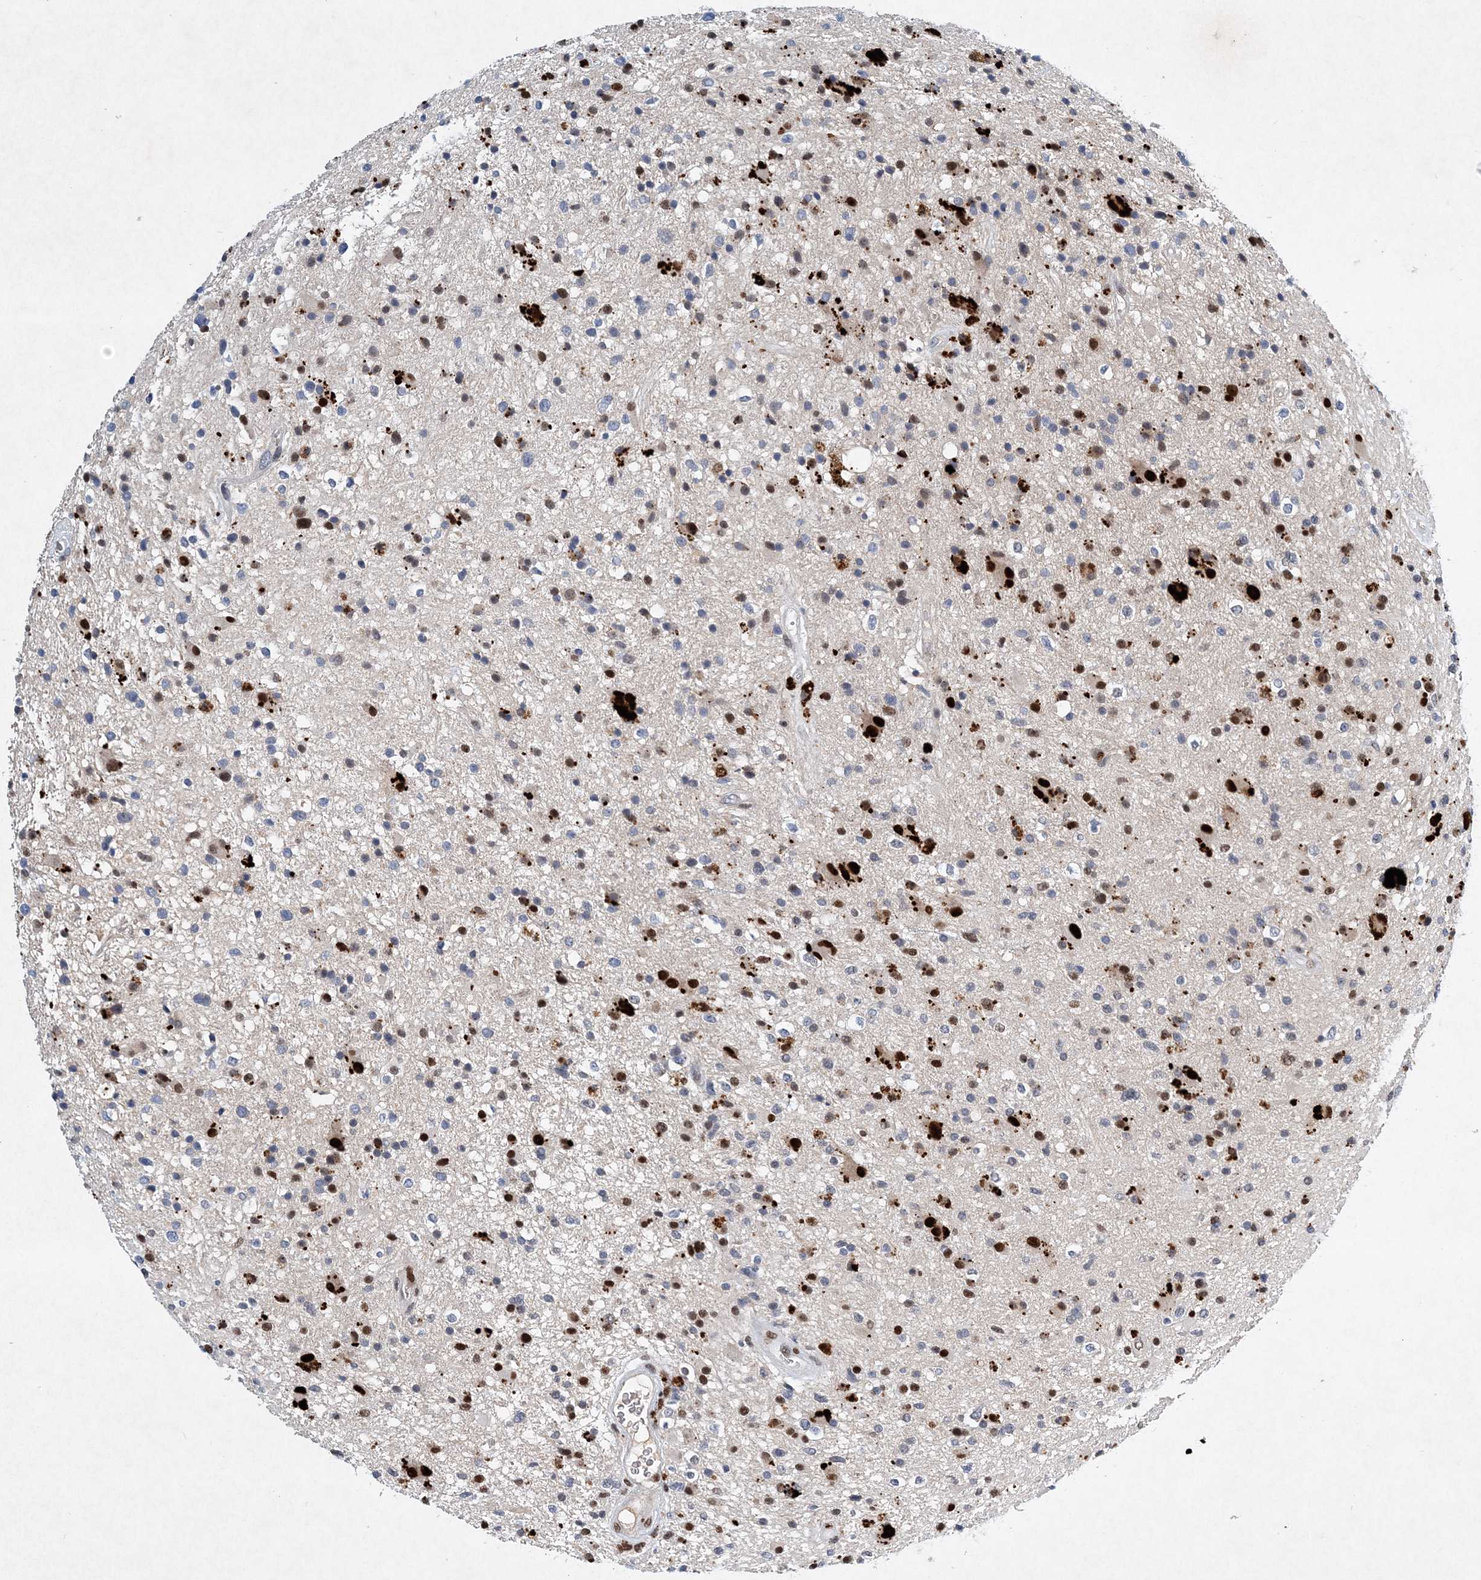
{"staining": {"intensity": "negative", "quantity": "none", "location": "none"}, "tissue": "glioma", "cell_type": "Tumor cells", "image_type": "cancer", "snomed": [{"axis": "morphology", "description": "Glioma, malignant, High grade"}, {"axis": "topography", "description": "Brain"}], "caption": "A micrograph of malignant high-grade glioma stained for a protein displays no brown staining in tumor cells. (Brightfield microscopy of DAB (3,3'-diaminobenzidine) immunohistochemistry (IHC) at high magnification).", "gene": "KPNA4", "patient": {"sex": "male", "age": 33}}